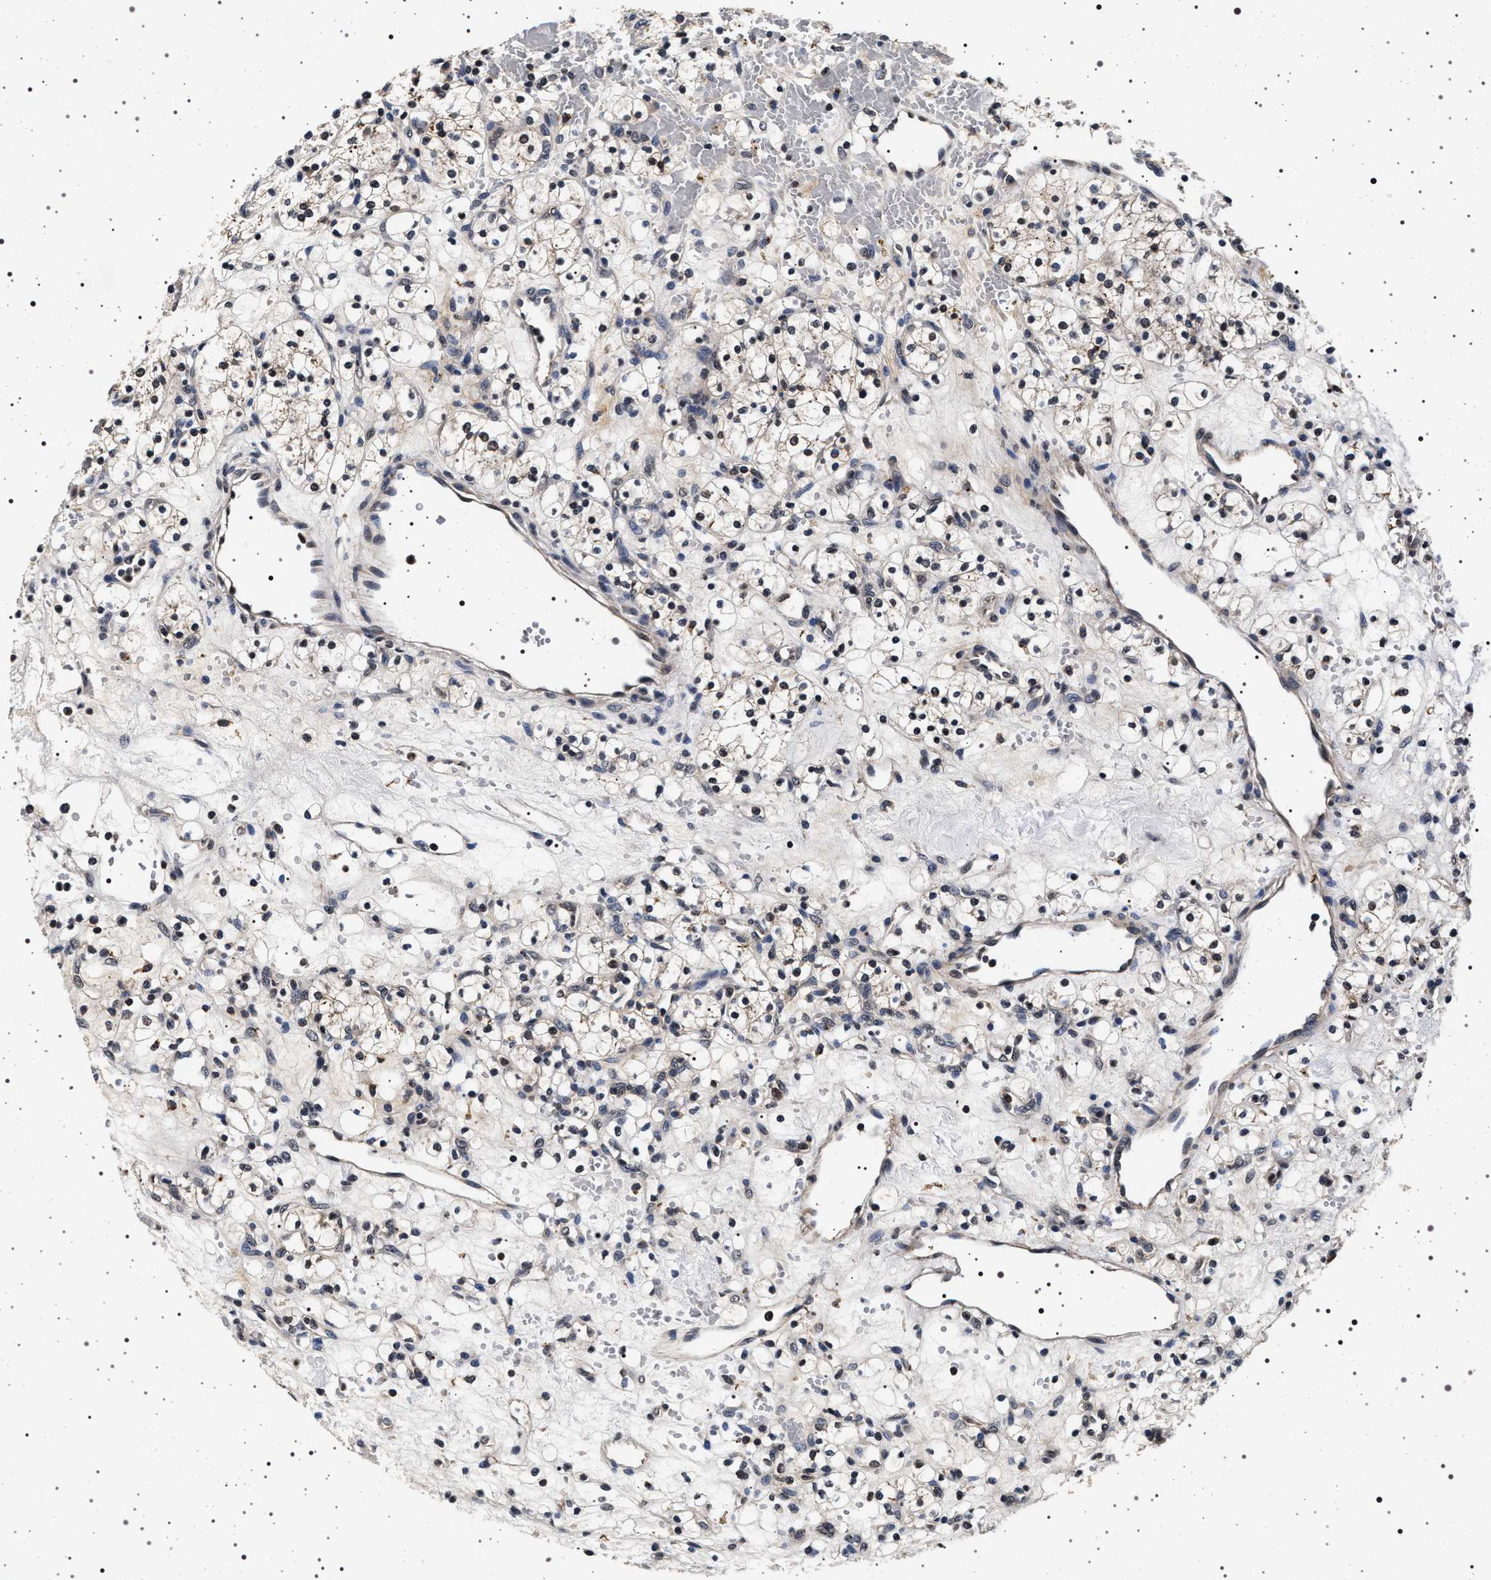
{"staining": {"intensity": "weak", "quantity": "25%-75%", "location": "cytoplasmic/membranous"}, "tissue": "renal cancer", "cell_type": "Tumor cells", "image_type": "cancer", "snomed": [{"axis": "morphology", "description": "Adenocarcinoma, NOS"}, {"axis": "topography", "description": "Kidney"}], "caption": "Renal cancer (adenocarcinoma) was stained to show a protein in brown. There is low levels of weak cytoplasmic/membranous positivity in about 25%-75% of tumor cells.", "gene": "CDKN1B", "patient": {"sex": "female", "age": 60}}